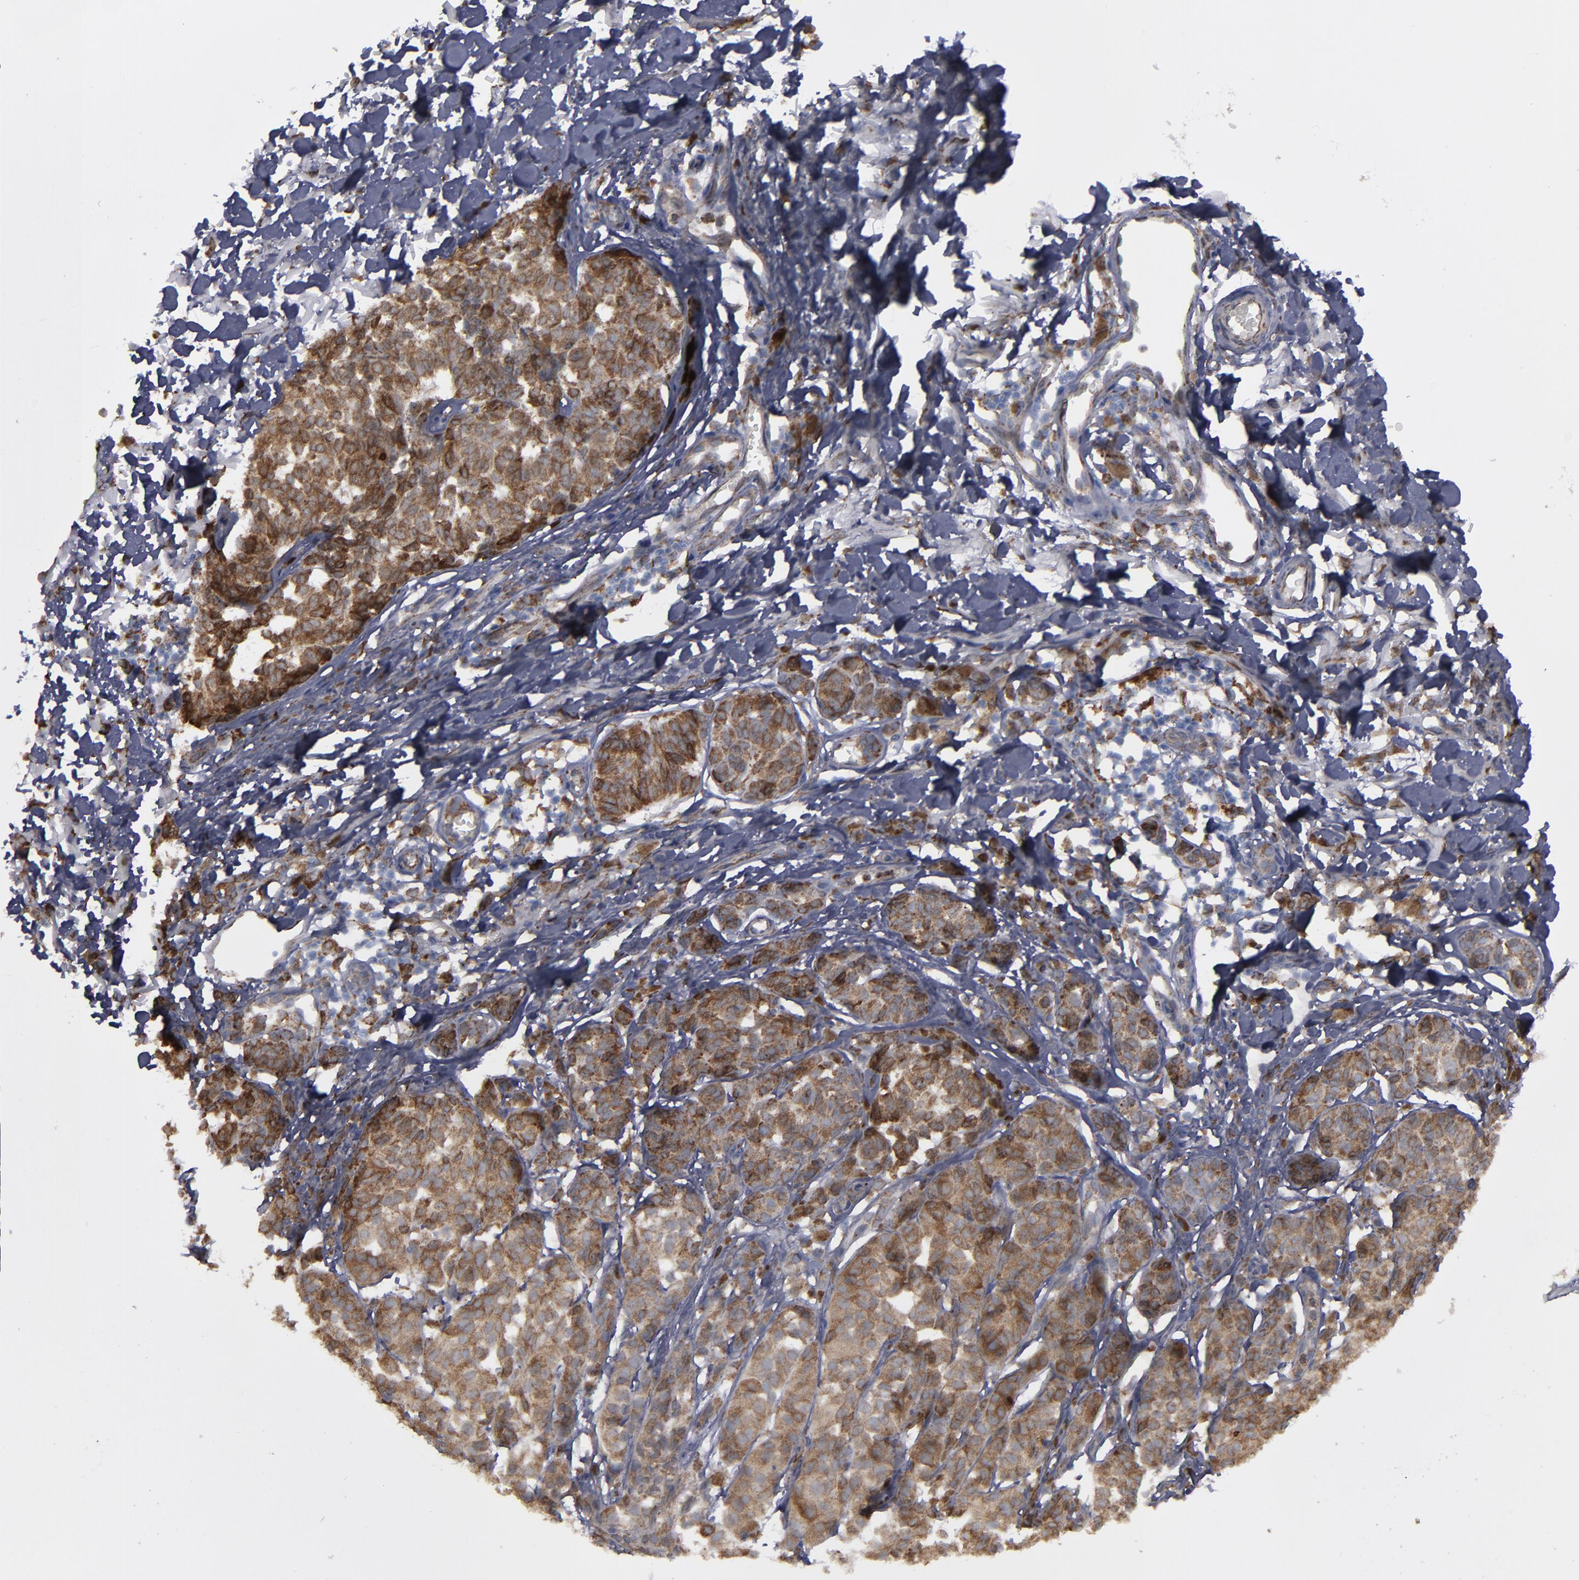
{"staining": {"intensity": "moderate", "quantity": ">75%", "location": "cytoplasmic/membranous"}, "tissue": "melanoma", "cell_type": "Tumor cells", "image_type": "cancer", "snomed": [{"axis": "morphology", "description": "Malignant melanoma, NOS"}, {"axis": "topography", "description": "Skin"}], "caption": "Melanoma stained with DAB (3,3'-diaminobenzidine) immunohistochemistry demonstrates medium levels of moderate cytoplasmic/membranous expression in about >75% of tumor cells. The staining was performed using DAB (3,3'-diaminobenzidine) to visualize the protein expression in brown, while the nuclei were stained in blue with hematoxylin (Magnification: 20x).", "gene": "ERLIN2", "patient": {"sex": "male", "age": 76}}